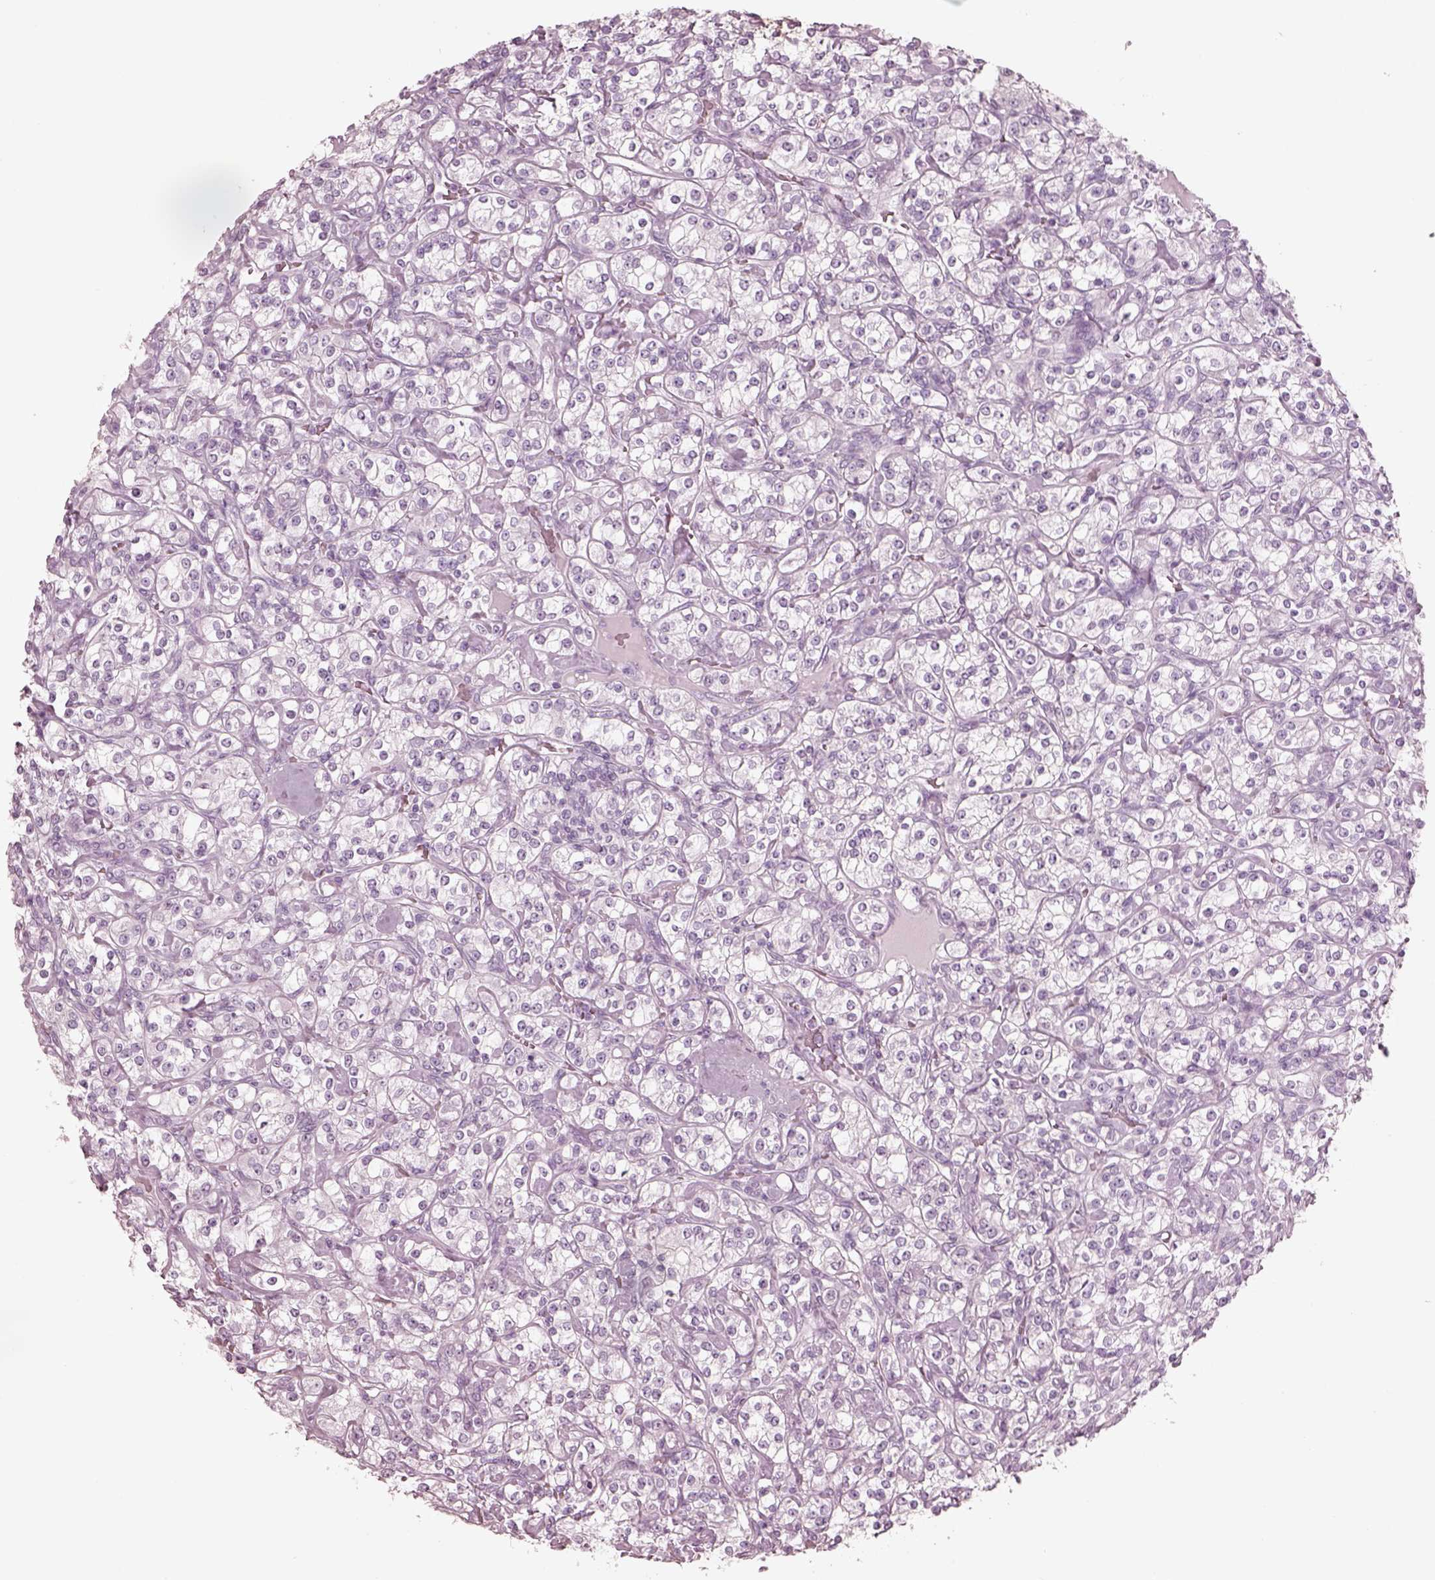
{"staining": {"intensity": "negative", "quantity": "none", "location": "none"}, "tissue": "renal cancer", "cell_type": "Tumor cells", "image_type": "cancer", "snomed": [{"axis": "morphology", "description": "Adenocarcinoma, NOS"}, {"axis": "topography", "description": "Kidney"}], "caption": "This is an immunohistochemistry (IHC) micrograph of renal cancer. There is no staining in tumor cells.", "gene": "KRTAP24-1", "patient": {"sex": "male", "age": 77}}